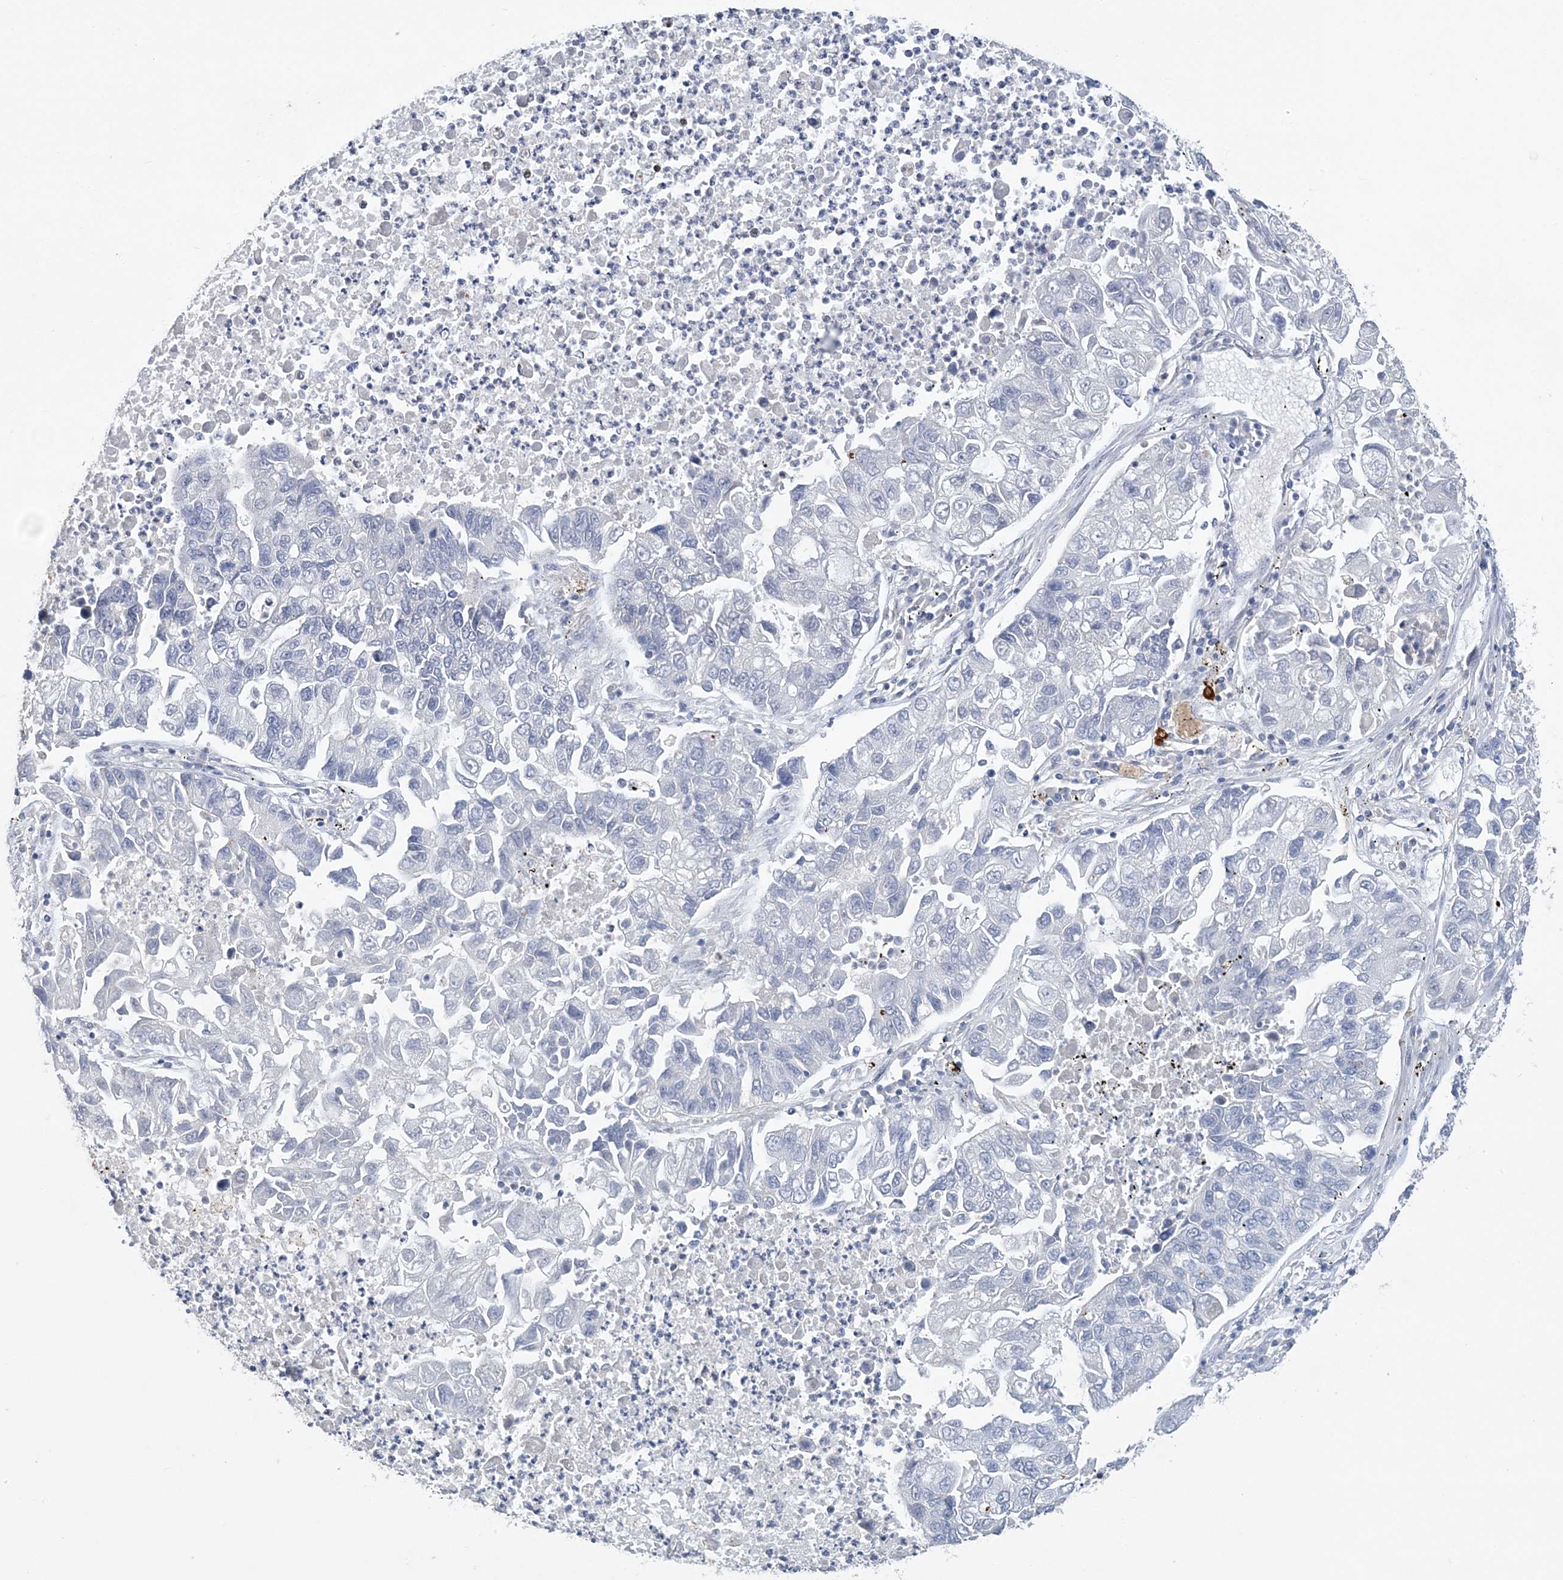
{"staining": {"intensity": "negative", "quantity": "none", "location": "none"}, "tissue": "lung cancer", "cell_type": "Tumor cells", "image_type": "cancer", "snomed": [{"axis": "morphology", "description": "Adenocarcinoma, NOS"}, {"axis": "topography", "description": "Lung"}], "caption": "Immunohistochemistry photomicrograph of human lung adenocarcinoma stained for a protein (brown), which reveals no positivity in tumor cells.", "gene": "ZBTB7A", "patient": {"sex": "female", "age": 51}}